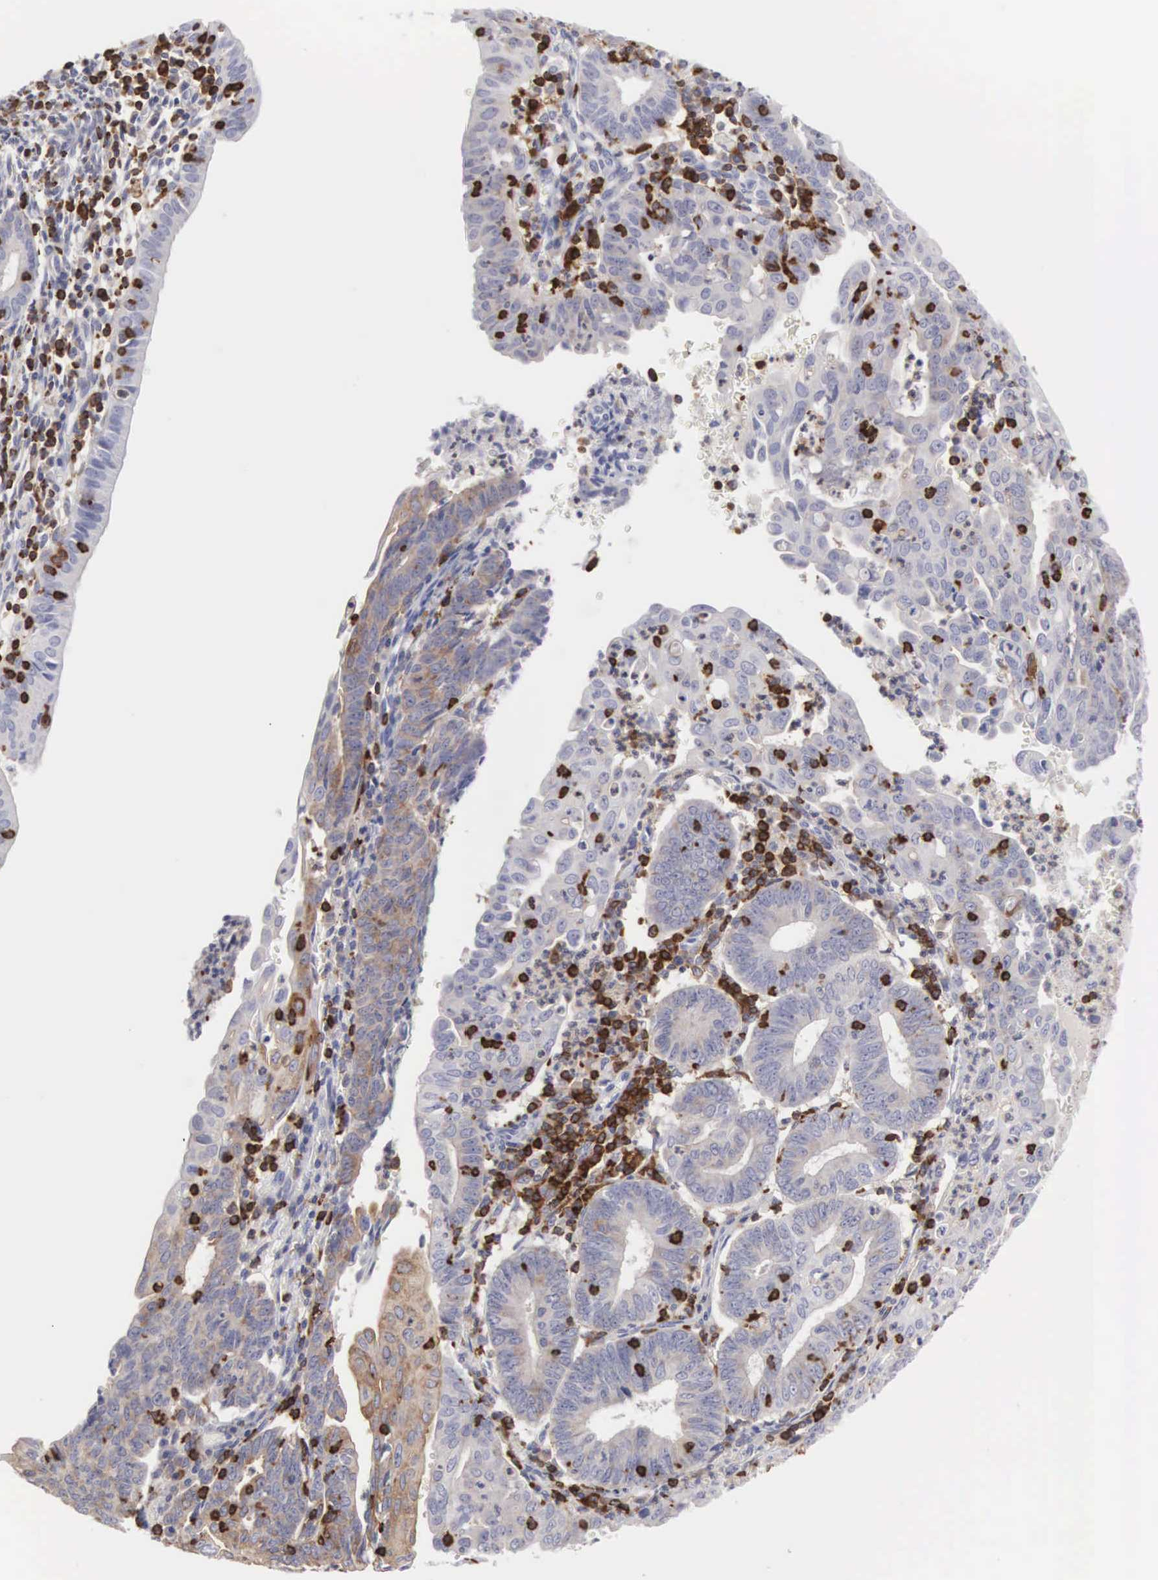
{"staining": {"intensity": "weak", "quantity": "25%-75%", "location": "cytoplasmic/membranous"}, "tissue": "endometrial cancer", "cell_type": "Tumor cells", "image_type": "cancer", "snomed": [{"axis": "morphology", "description": "Adenocarcinoma, NOS"}, {"axis": "topography", "description": "Endometrium"}], "caption": "Endometrial adenocarcinoma stained with a protein marker displays weak staining in tumor cells.", "gene": "SH3BP1", "patient": {"sex": "female", "age": 60}}